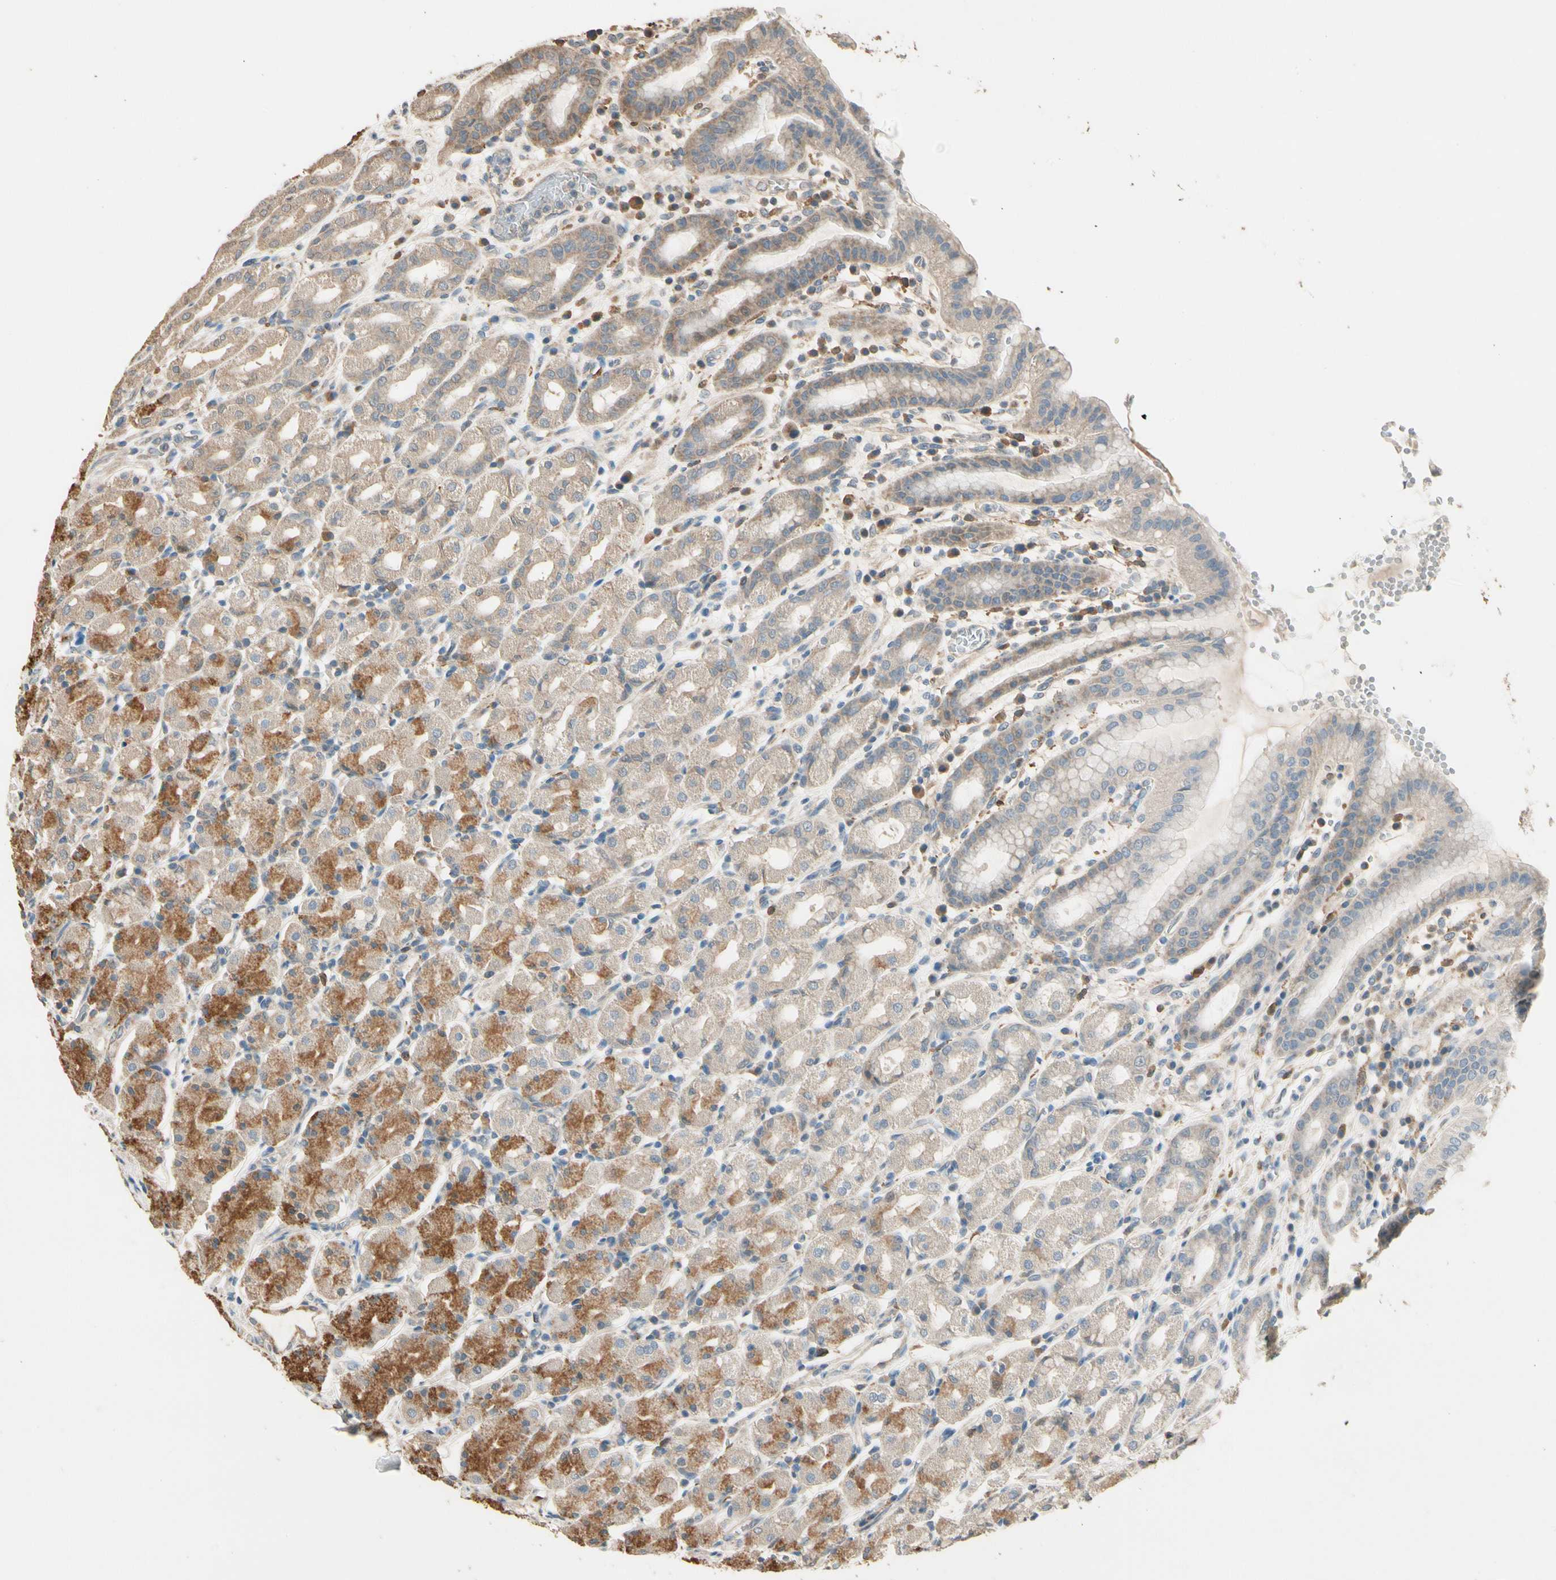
{"staining": {"intensity": "moderate", "quantity": "25%-75%", "location": "cytoplasmic/membranous"}, "tissue": "stomach", "cell_type": "Glandular cells", "image_type": "normal", "snomed": [{"axis": "morphology", "description": "Normal tissue, NOS"}, {"axis": "topography", "description": "Stomach, upper"}], "caption": "Protein staining of unremarkable stomach shows moderate cytoplasmic/membranous expression in approximately 25%-75% of glandular cells.", "gene": "CDH6", "patient": {"sex": "male", "age": 68}}